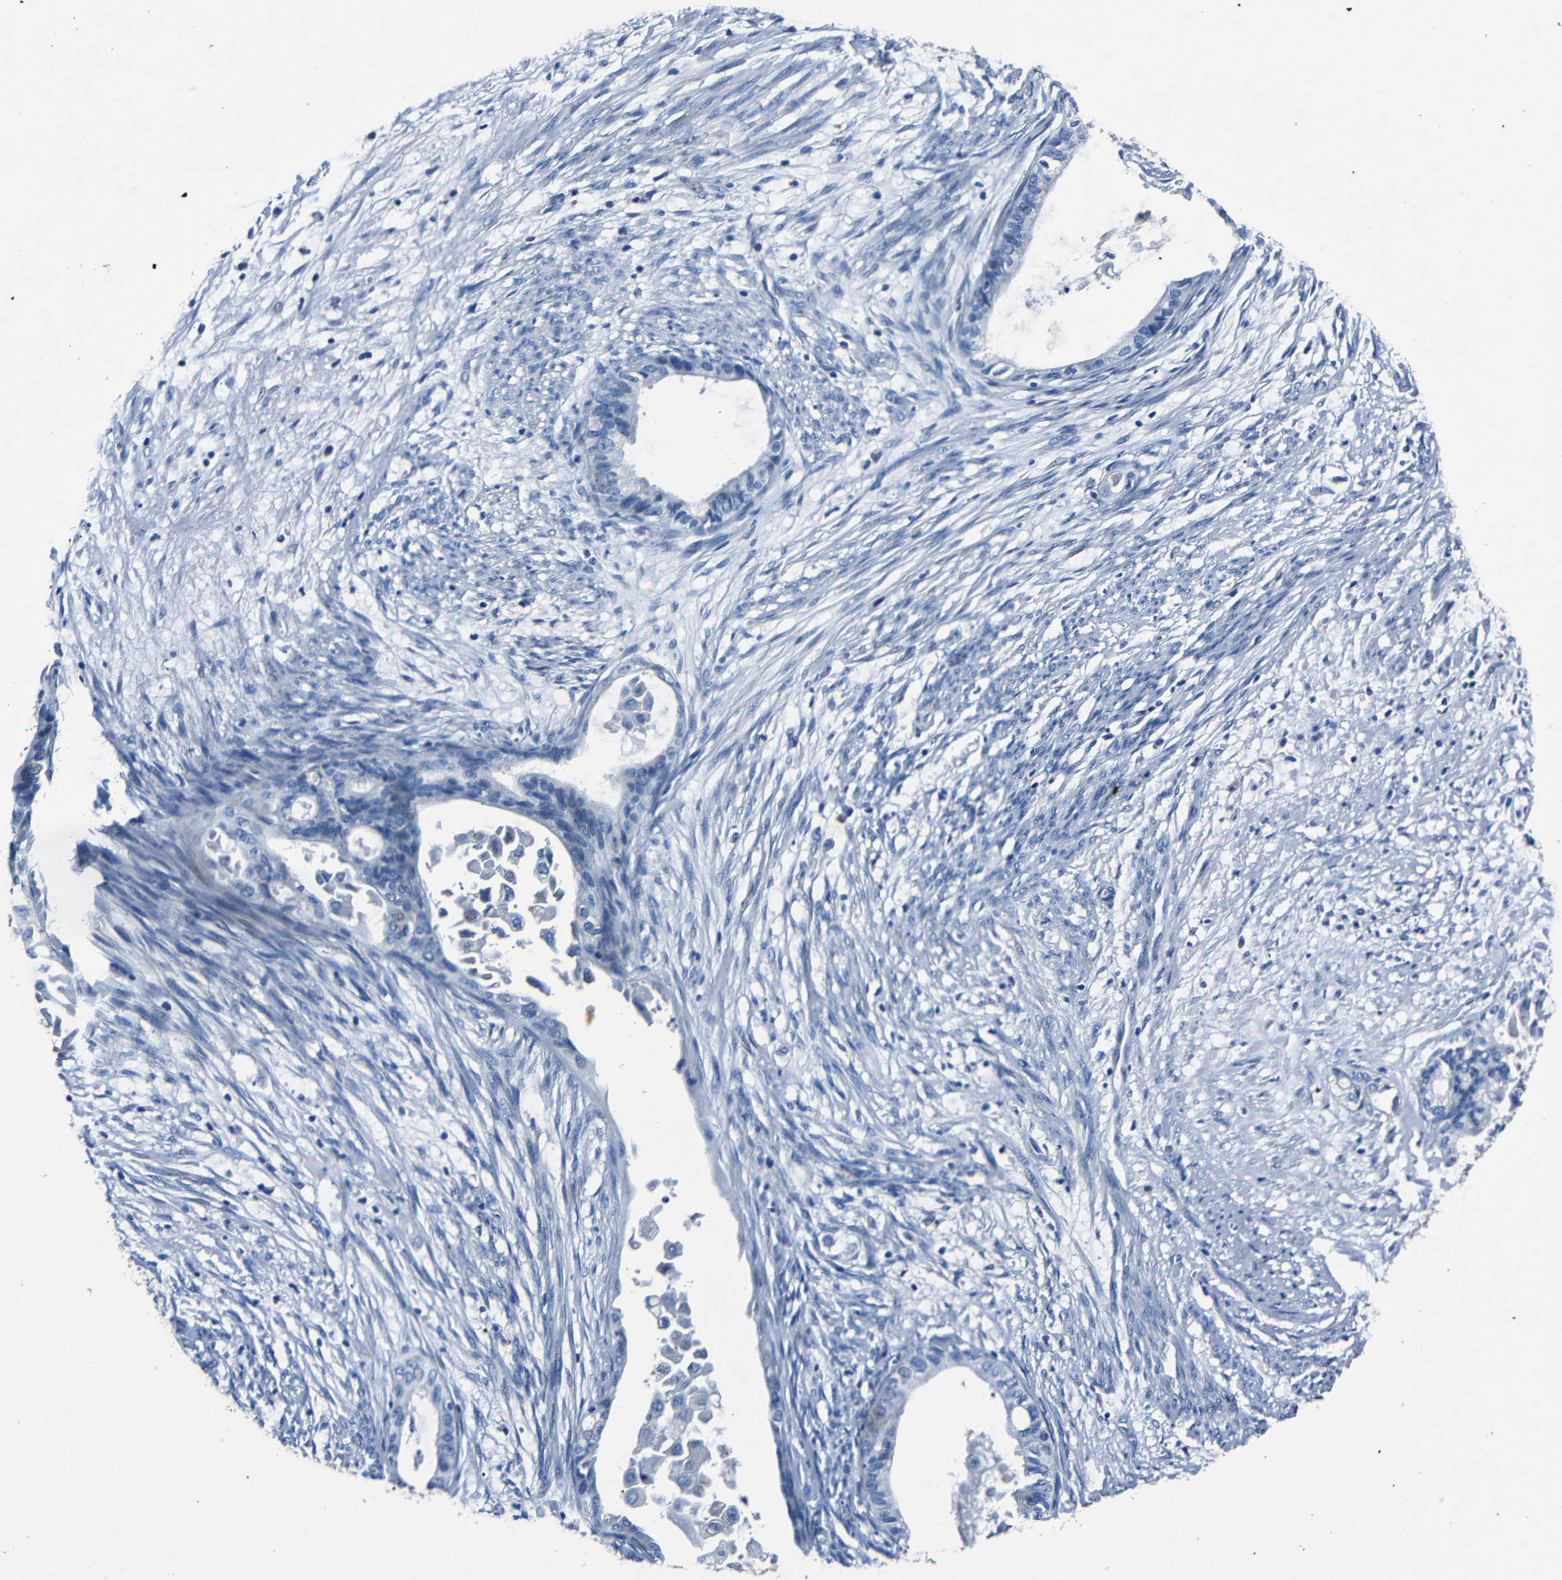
{"staining": {"intensity": "negative", "quantity": "none", "location": "none"}, "tissue": "cervical cancer", "cell_type": "Tumor cells", "image_type": "cancer", "snomed": [{"axis": "morphology", "description": "Normal tissue, NOS"}, {"axis": "morphology", "description": "Adenocarcinoma, NOS"}, {"axis": "topography", "description": "Cervix"}, {"axis": "topography", "description": "Endometrium"}], "caption": "Histopathology image shows no significant protein expression in tumor cells of cervical cancer (adenocarcinoma).", "gene": "NCMAP", "patient": {"sex": "female", "age": 86}}